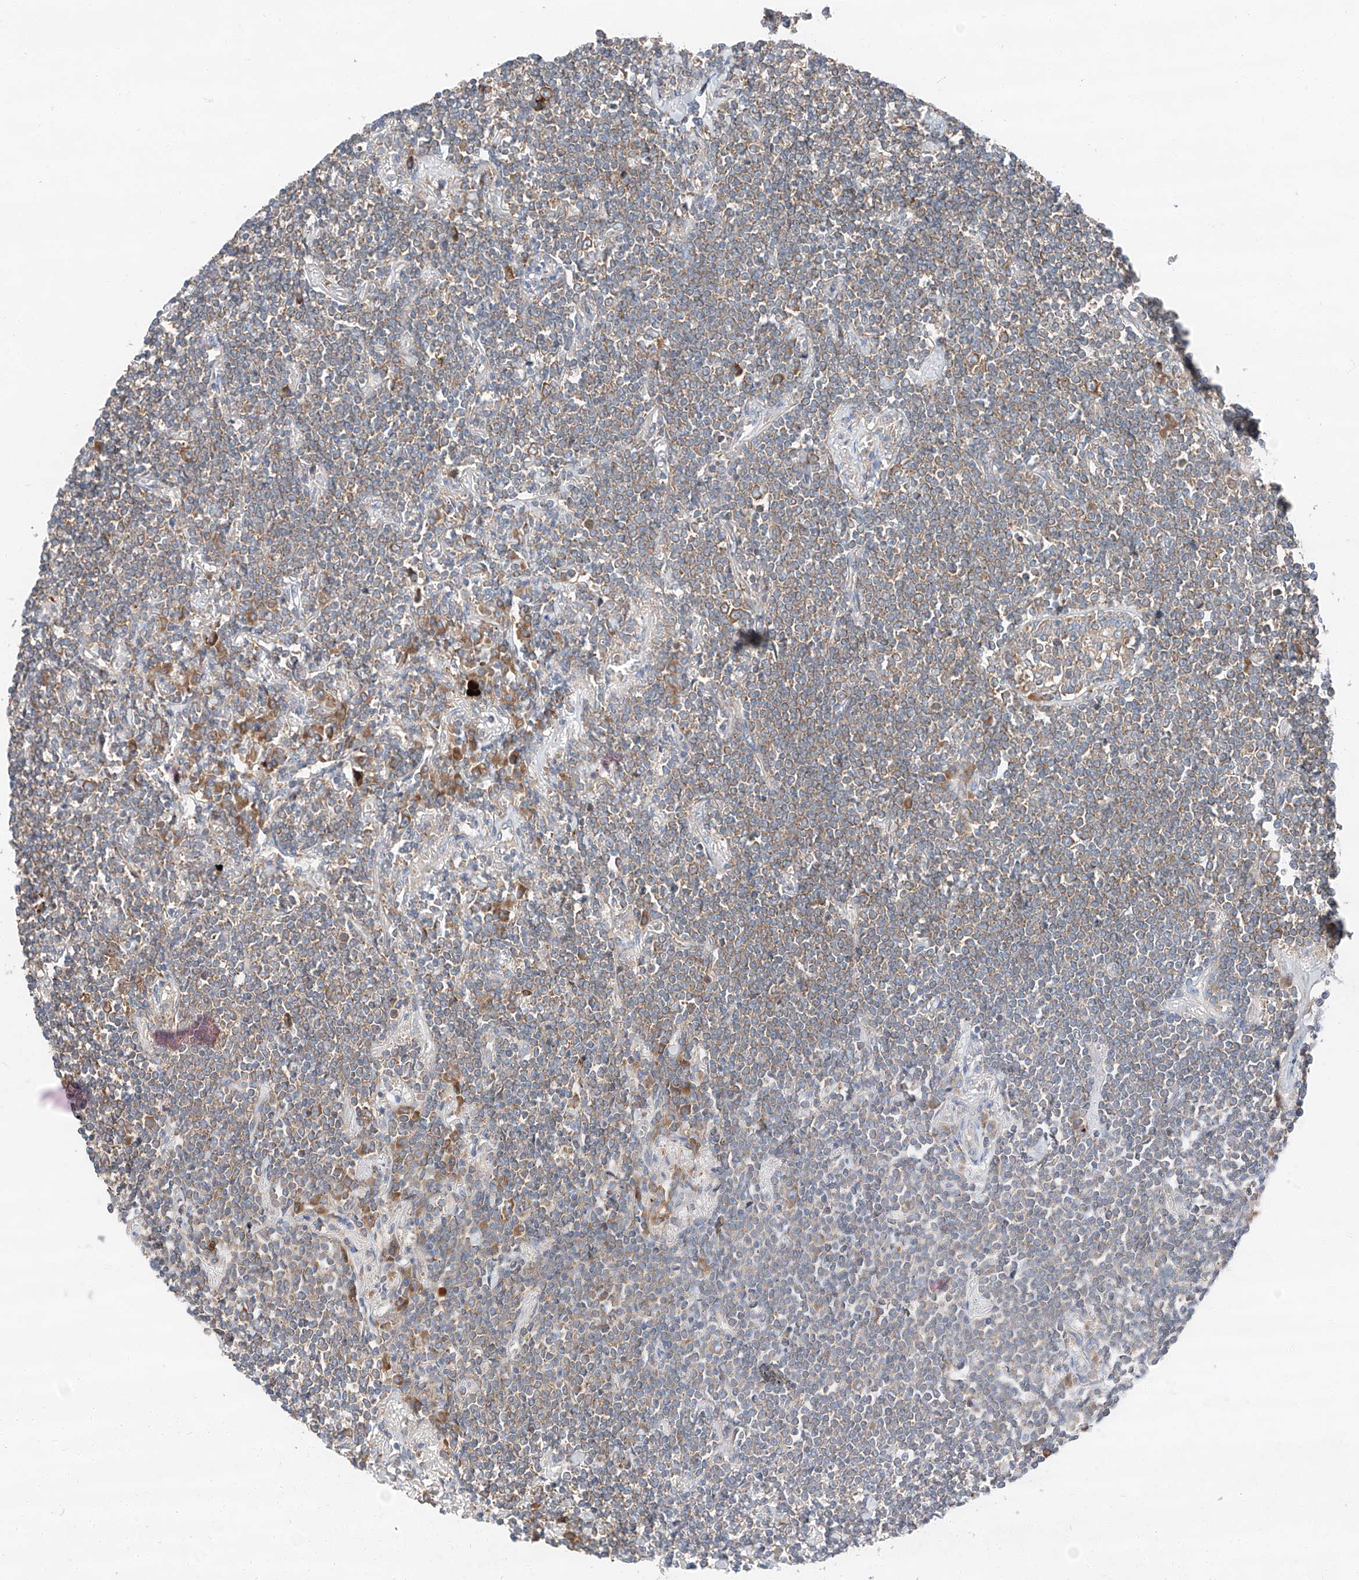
{"staining": {"intensity": "weak", "quantity": "25%-75%", "location": "cytoplasmic/membranous"}, "tissue": "lymphoma", "cell_type": "Tumor cells", "image_type": "cancer", "snomed": [{"axis": "morphology", "description": "Malignant lymphoma, non-Hodgkin's type, Low grade"}, {"axis": "topography", "description": "Lung"}], "caption": "Immunohistochemistry of human malignant lymphoma, non-Hodgkin's type (low-grade) demonstrates low levels of weak cytoplasmic/membranous staining in about 25%-75% of tumor cells. (IHC, brightfield microscopy, high magnification).", "gene": "ZC3H15", "patient": {"sex": "female", "age": 71}}